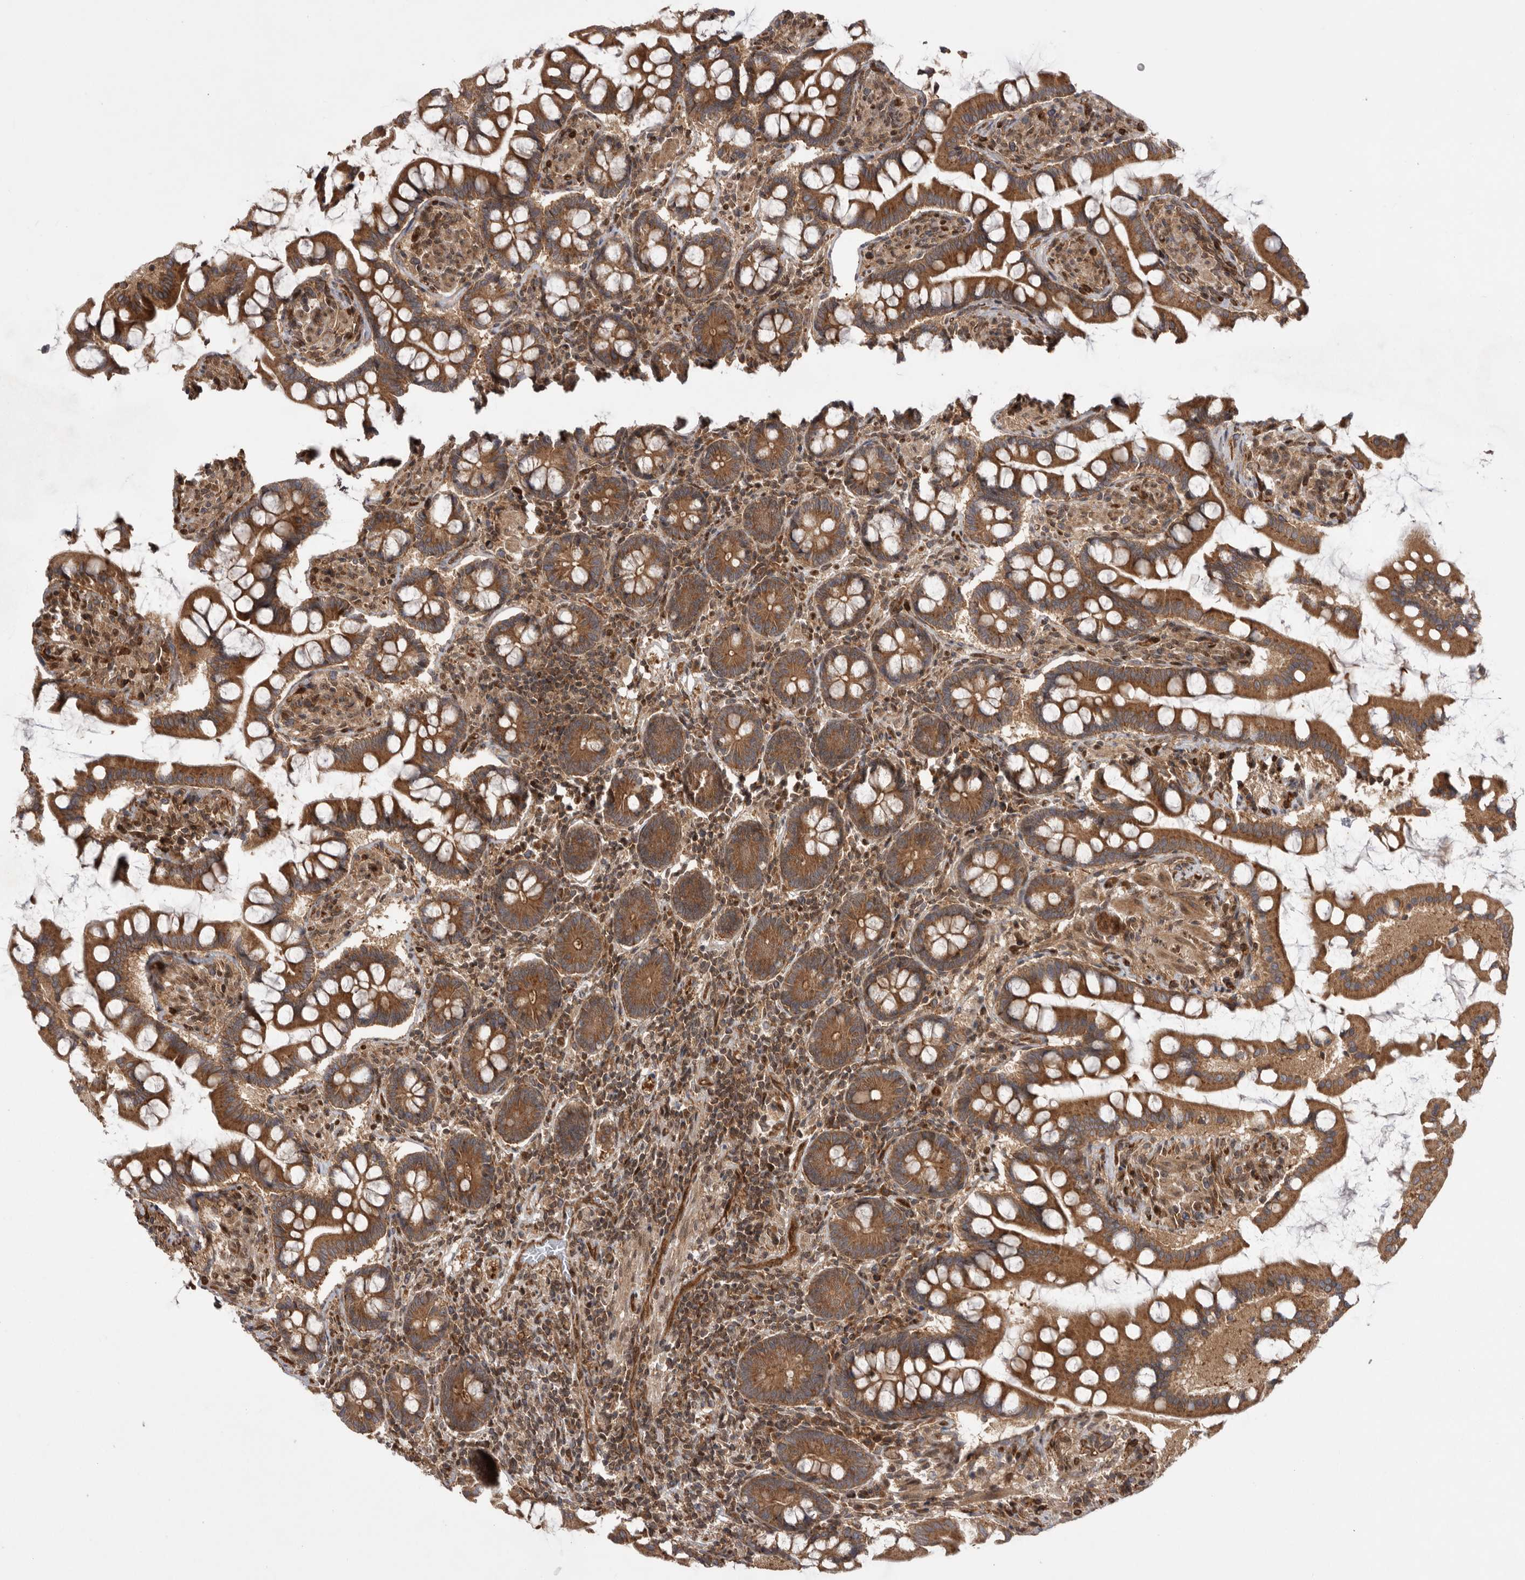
{"staining": {"intensity": "strong", "quantity": ">75%", "location": "cytoplasmic/membranous"}, "tissue": "small intestine", "cell_type": "Glandular cells", "image_type": "normal", "snomed": [{"axis": "morphology", "description": "Normal tissue, NOS"}, {"axis": "topography", "description": "Small intestine"}], "caption": "A high-resolution histopathology image shows immunohistochemistry (IHC) staining of normal small intestine, which shows strong cytoplasmic/membranous positivity in about >75% of glandular cells. The staining was performed using DAB to visualize the protein expression in brown, while the nuclei were stained in blue with hematoxylin (Magnification: 20x).", "gene": "DHDDS", "patient": {"sex": "male", "age": 41}}